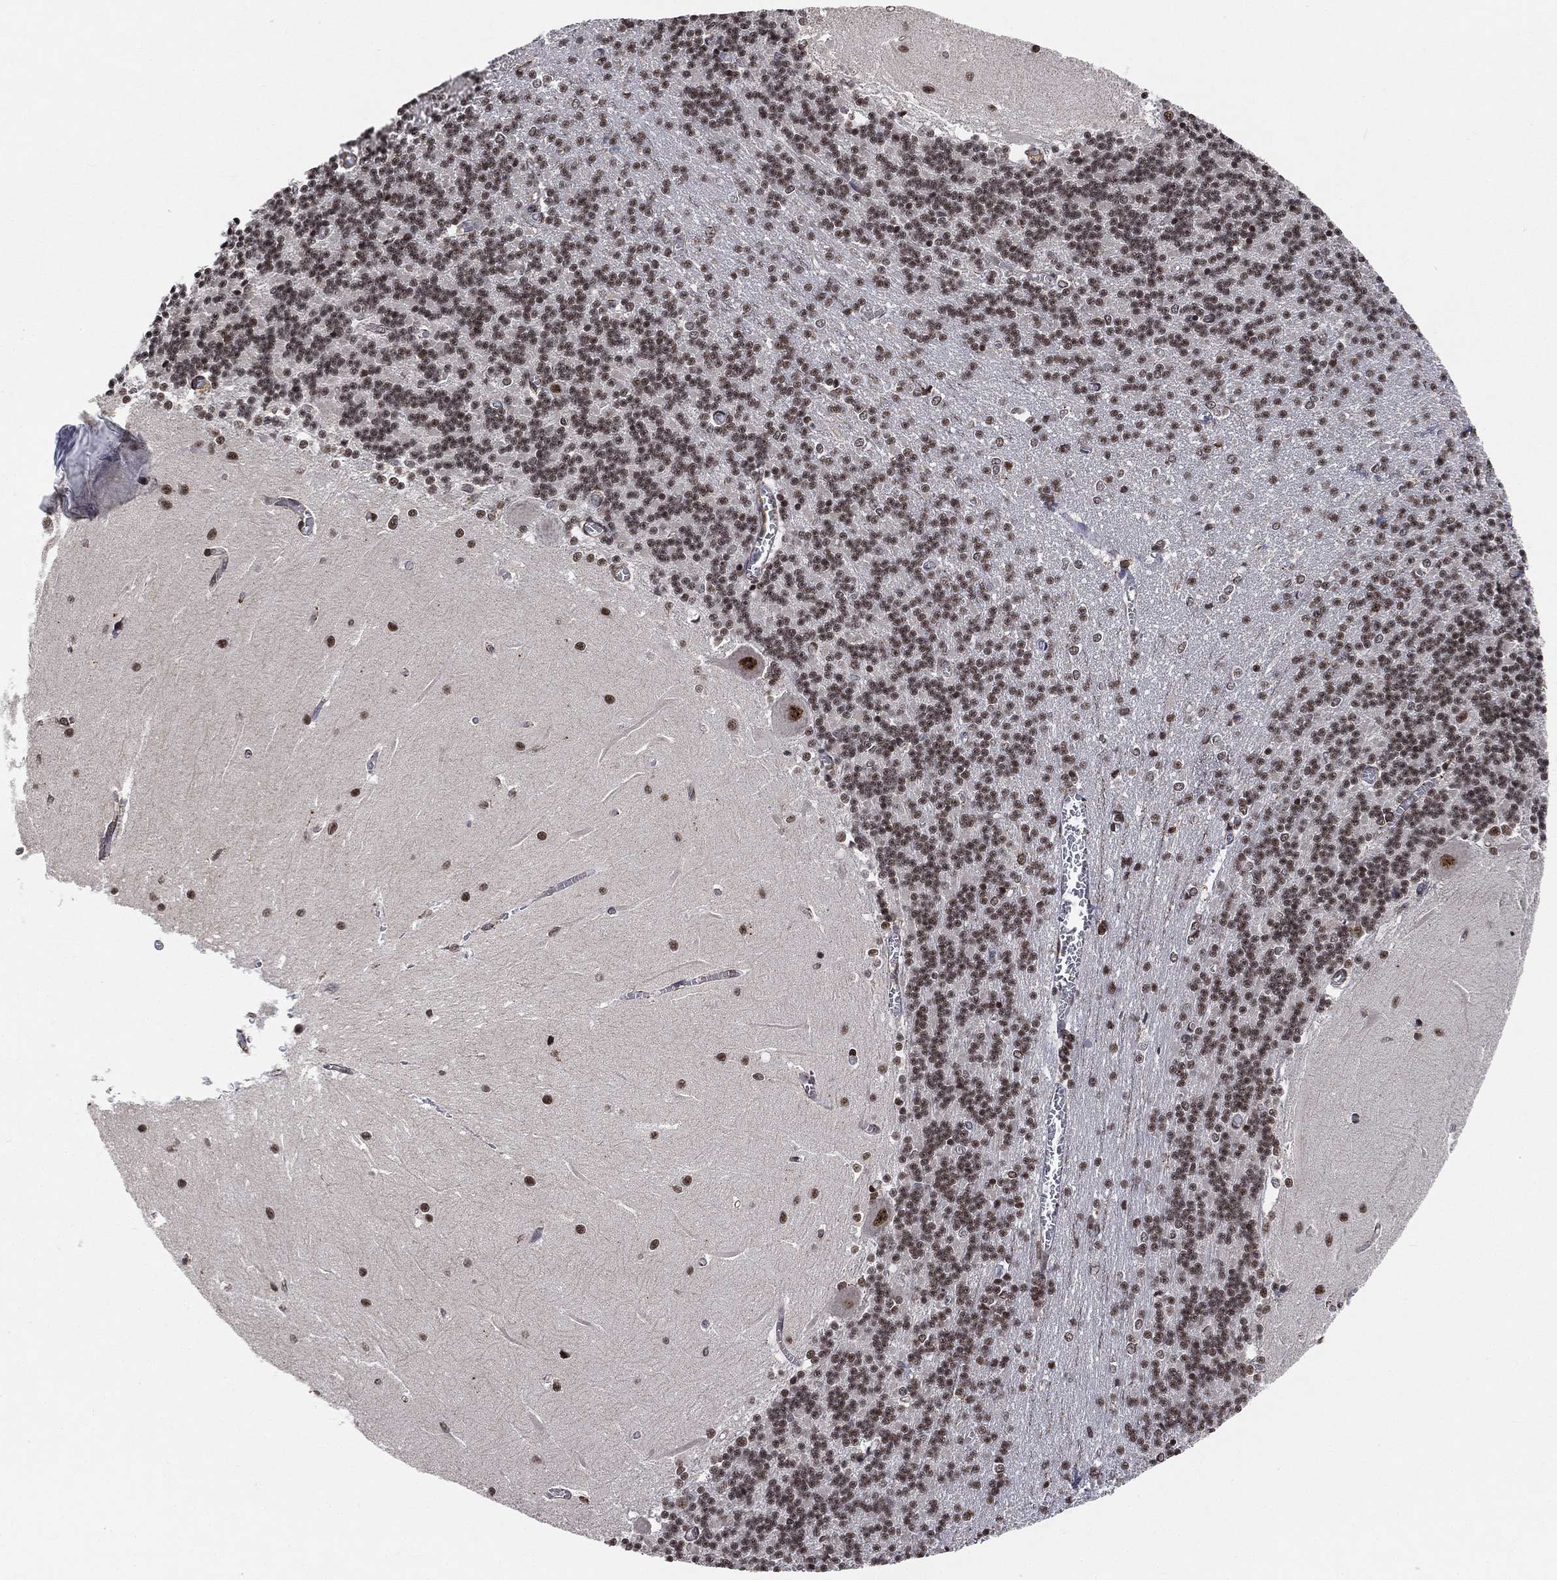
{"staining": {"intensity": "weak", "quantity": ">75%", "location": "nuclear"}, "tissue": "cerebellum", "cell_type": "Cells in granular layer", "image_type": "normal", "snomed": [{"axis": "morphology", "description": "Normal tissue, NOS"}, {"axis": "topography", "description": "Cerebellum"}], "caption": "Protein expression by IHC reveals weak nuclear staining in approximately >75% of cells in granular layer in normal cerebellum.", "gene": "RSRC2", "patient": {"sex": "male", "age": 37}}